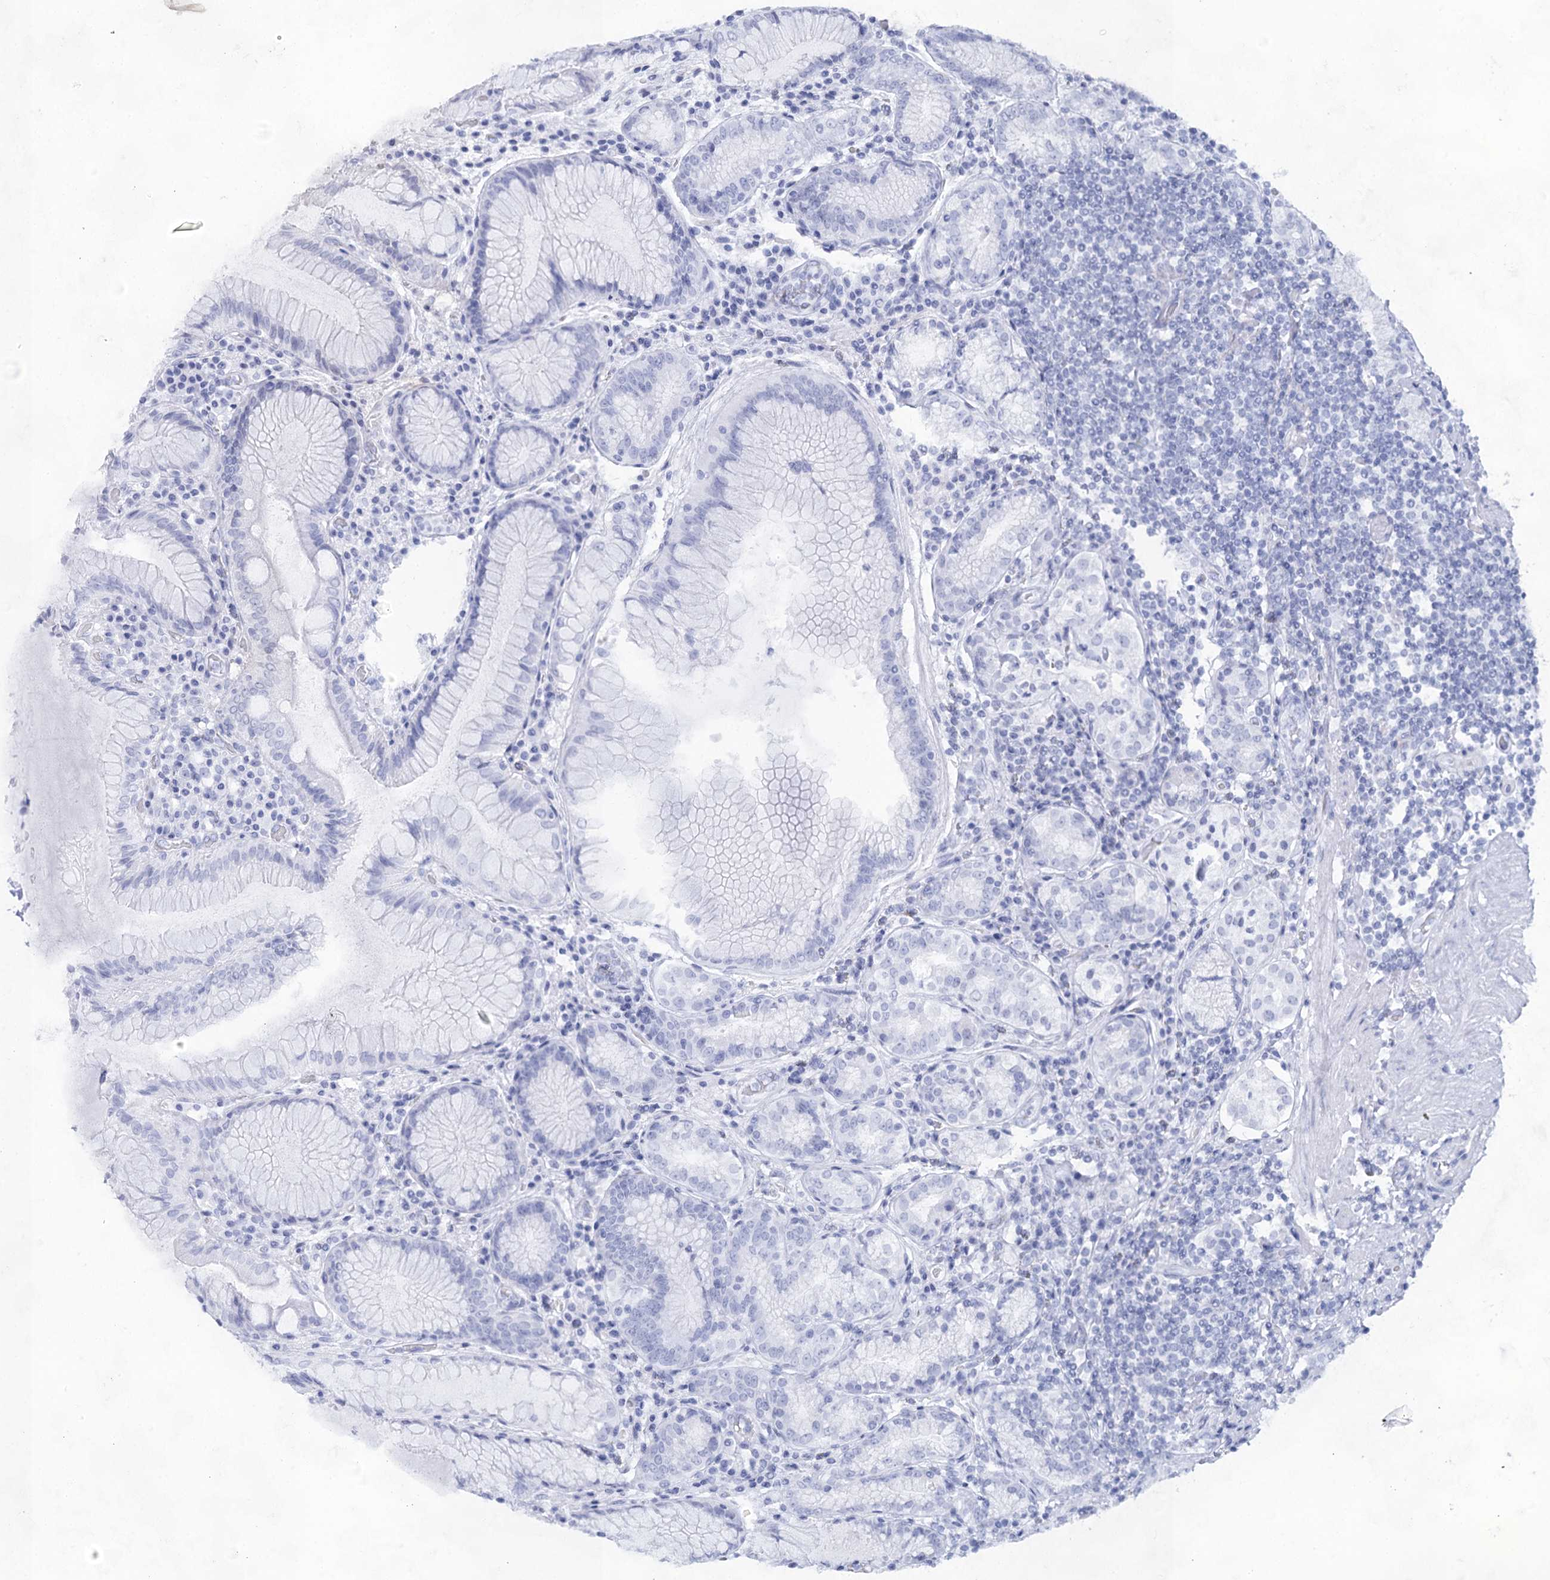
{"staining": {"intensity": "negative", "quantity": "none", "location": "none"}, "tissue": "stomach", "cell_type": "Glandular cells", "image_type": "normal", "snomed": [{"axis": "morphology", "description": "Normal tissue, NOS"}, {"axis": "topography", "description": "Stomach, upper"}, {"axis": "topography", "description": "Stomach, lower"}], "caption": "This micrograph is of unremarkable stomach stained with IHC to label a protein in brown with the nuclei are counter-stained blue. There is no staining in glandular cells.", "gene": "ACRV1", "patient": {"sex": "female", "age": 76}}